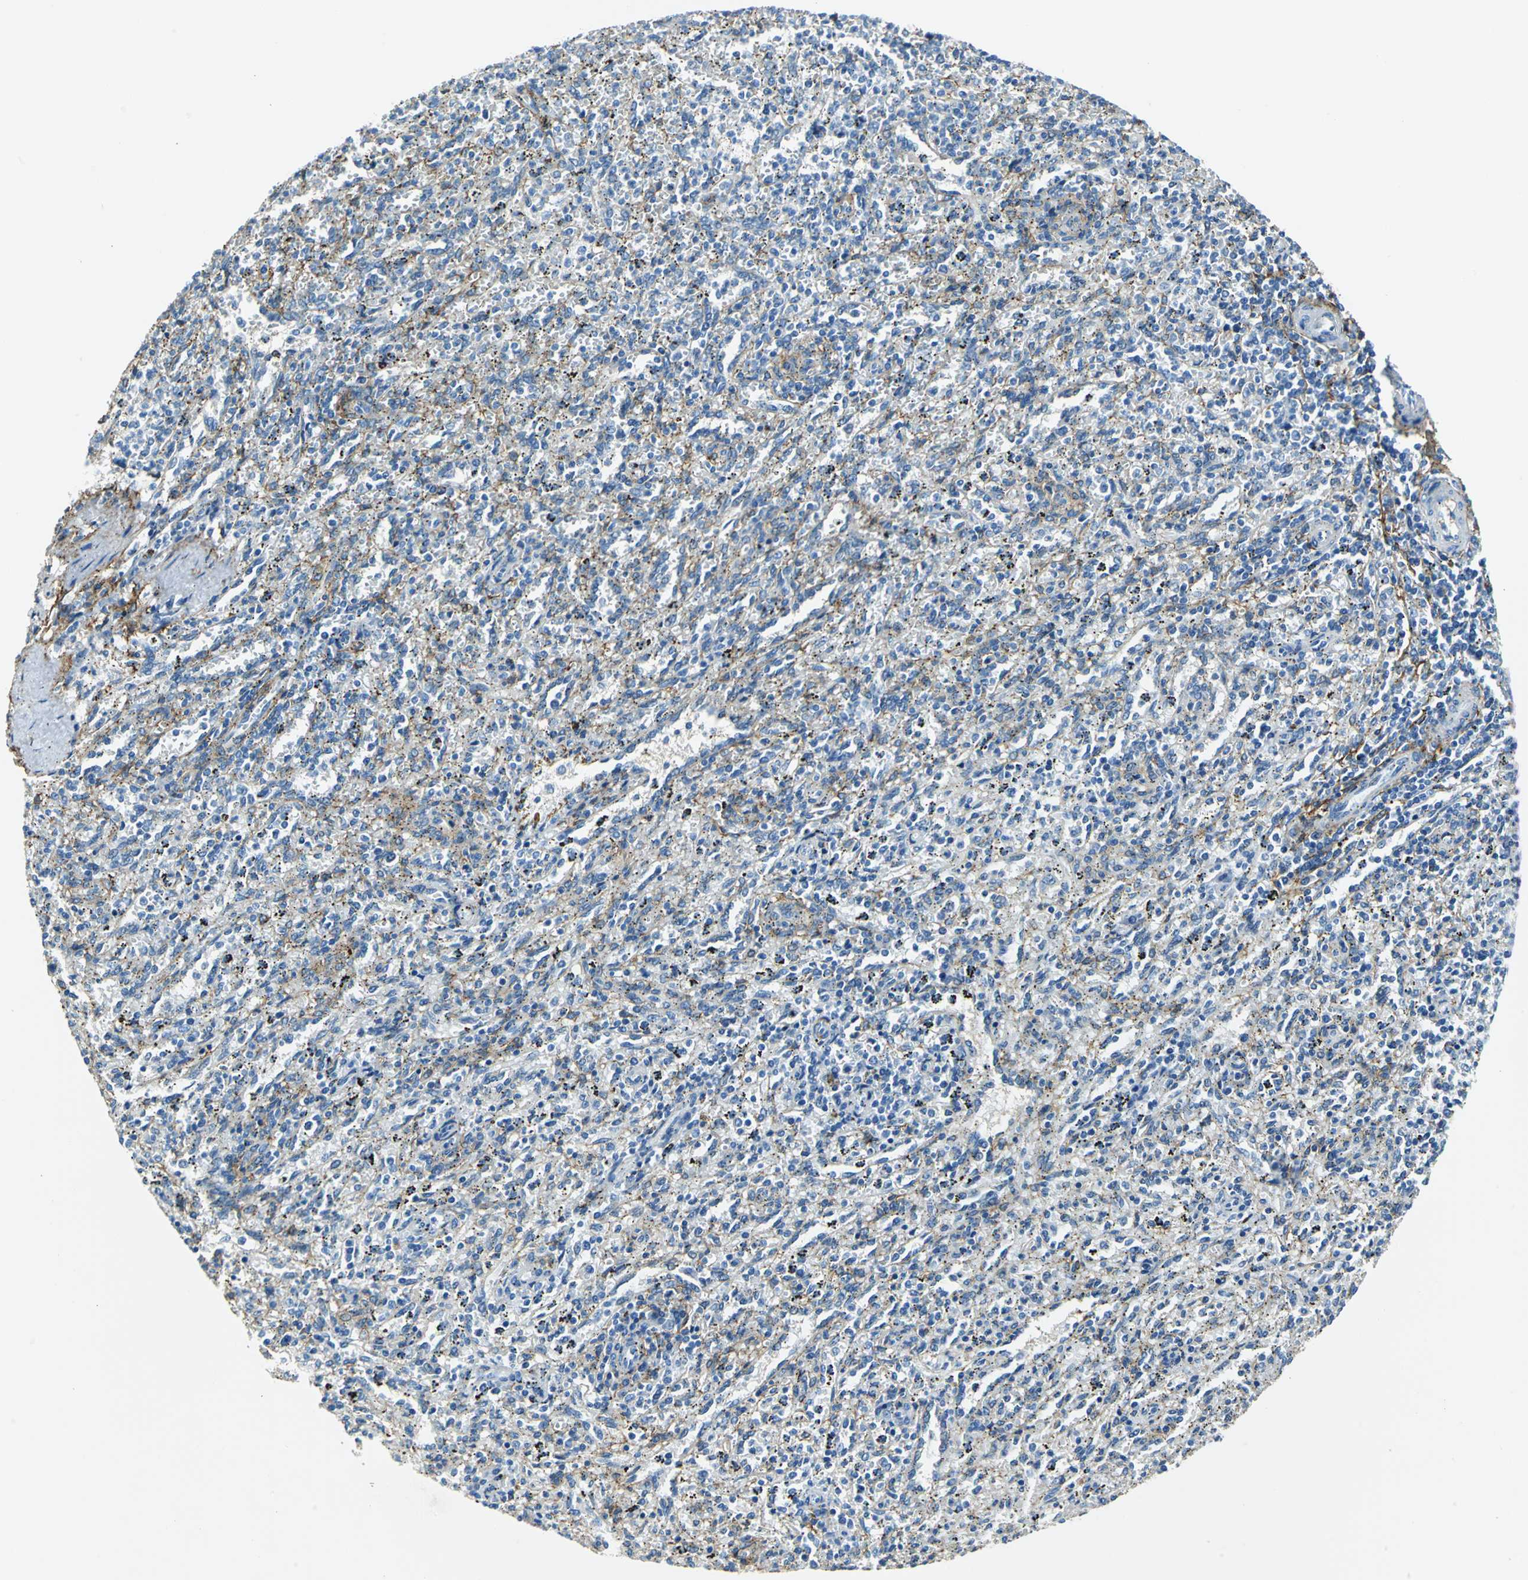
{"staining": {"intensity": "negative", "quantity": "none", "location": "none"}, "tissue": "spleen", "cell_type": "Cells in red pulp", "image_type": "normal", "snomed": [{"axis": "morphology", "description": "Normal tissue, NOS"}, {"axis": "topography", "description": "Spleen"}], "caption": "A photomicrograph of spleen stained for a protein exhibits no brown staining in cells in red pulp. Nuclei are stained in blue.", "gene": "AKAP12", "patient": {"sex": "female", "age": 10}}